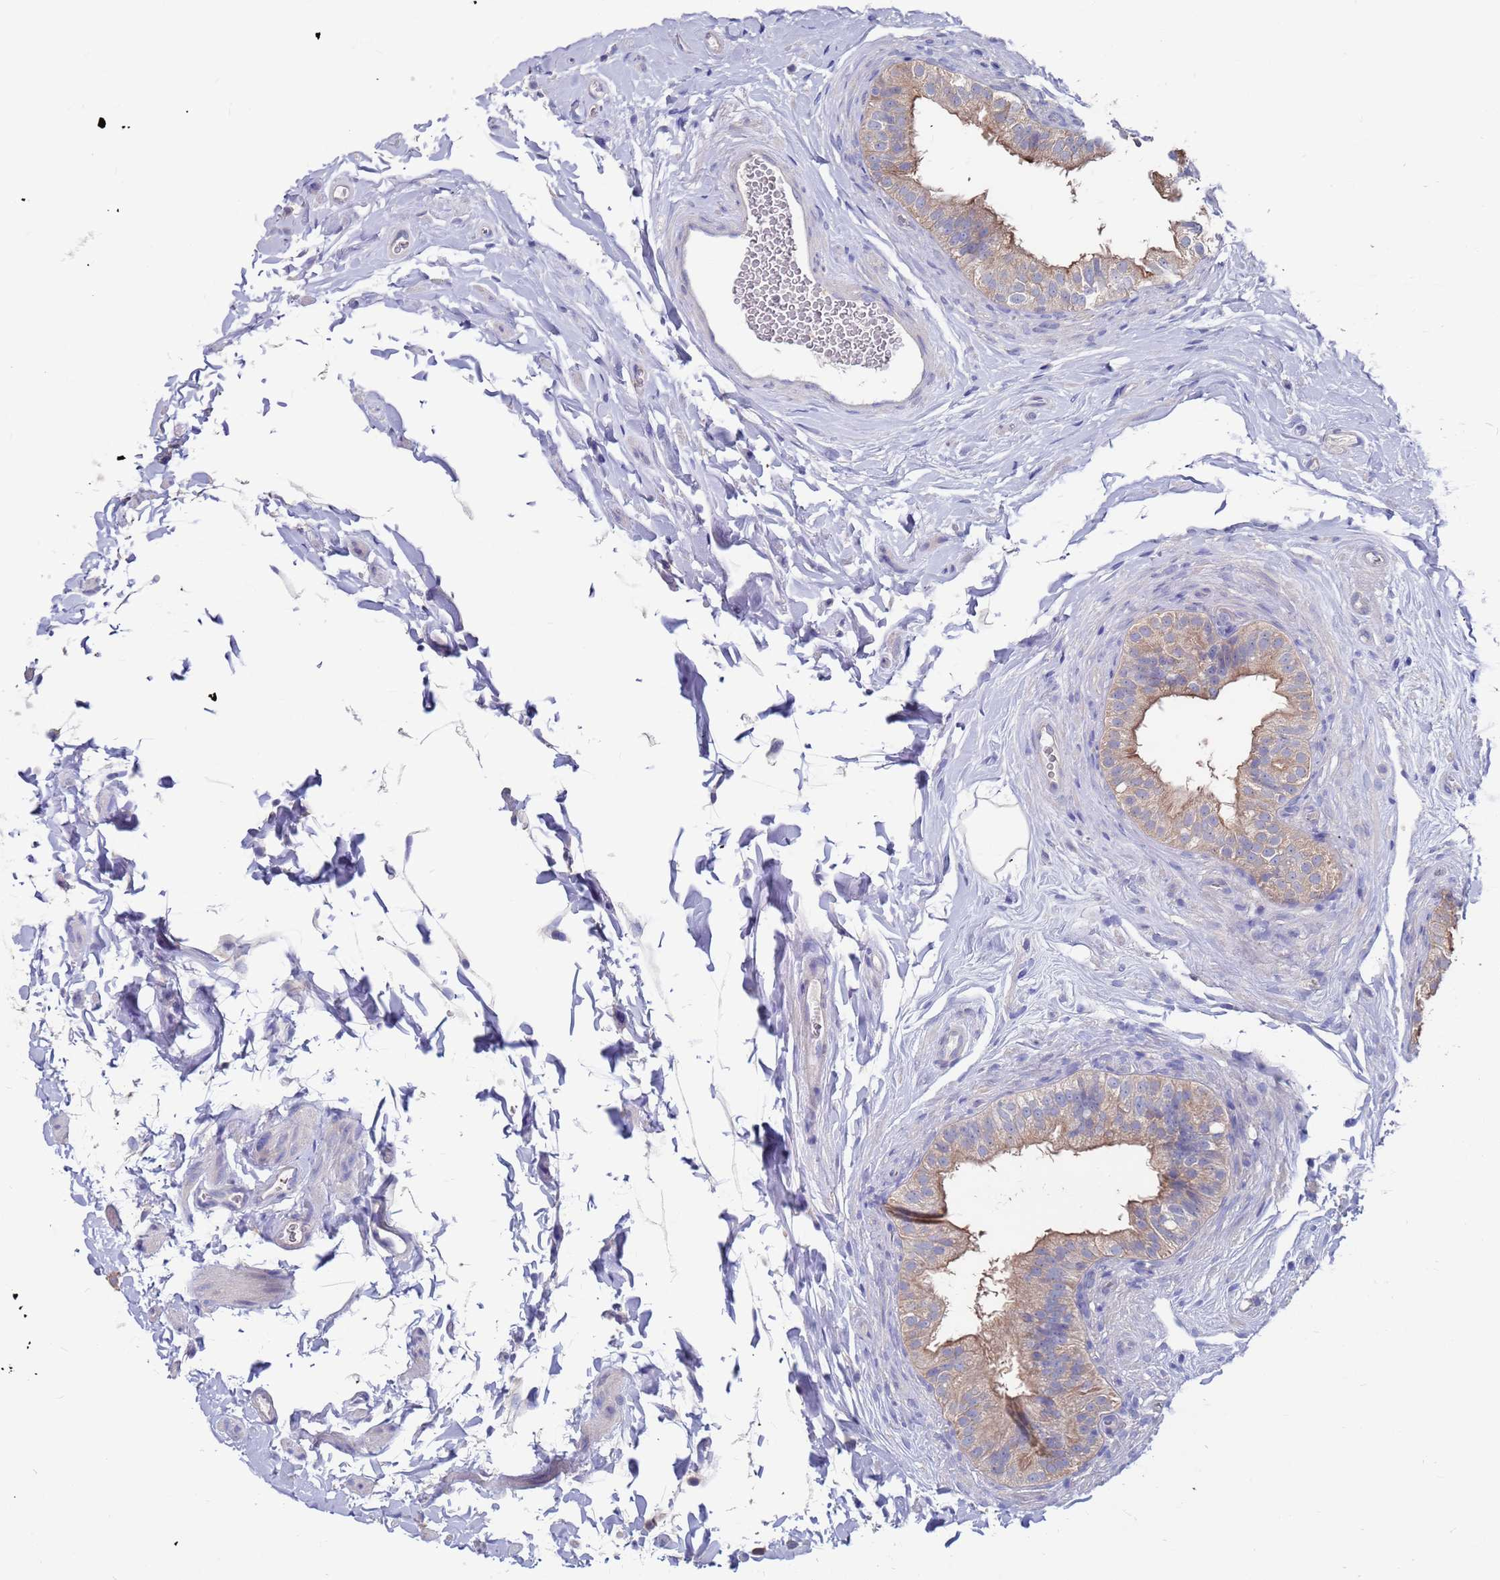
{"staining": {"intensity": "moderate", "quantity": "25%-75%", "location": "cytoplasmic/membranous"}, "tissue": "epididymis", "cell_type": "Glandular cells", "image_type": "normal", "snomed": [{"axis": "morphology", "description": "Normal tissue, NOS"}, {"axis": "topography", "description": "Epididymis"}], "caption": "Immunohistochemistry (IHC) image of benign epididymis stained for a protein (brown), which demonstrates medium levels of moderate cytoplasmic/membranous expression in about 25%-75% of glandular cells.", "gene": "KRTCAP3", "patient": {"sex": "male", "age": 49}}